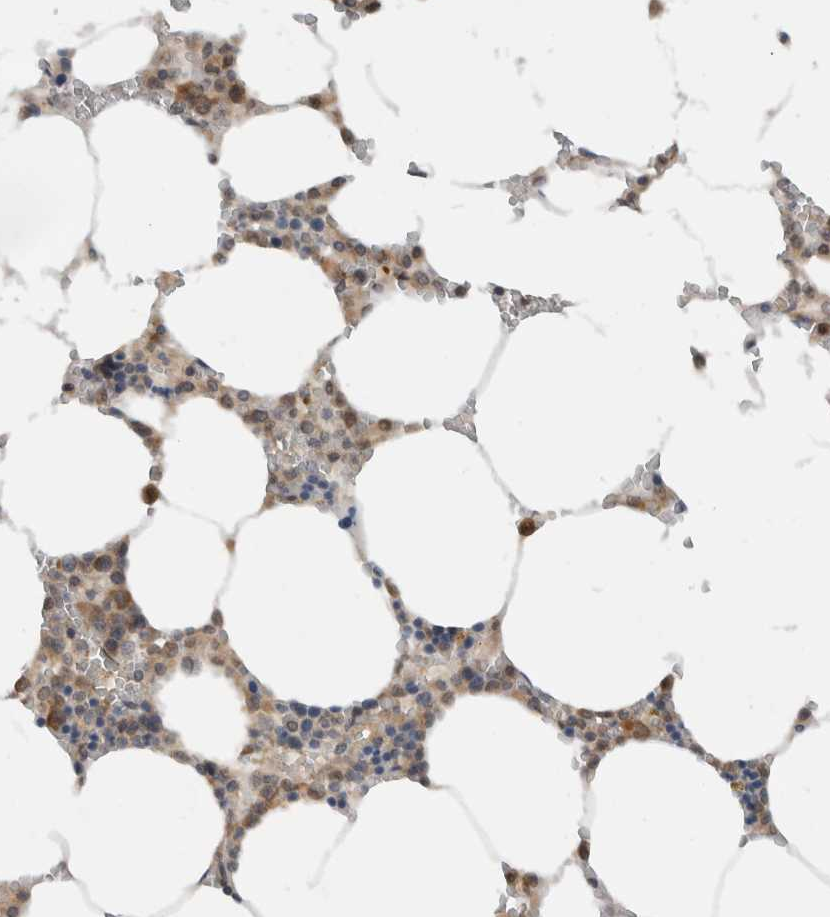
{"staining": {"intensity": "strong", "quantity": "25%-75%", "location": "cytoplasmic/membranous"}, "tissue": "bone marrow", "cell_type": "Hematopoietic cells", "image_type": "normal", "snomed": [{"axis": "morphology", "description": "Normal tissue, NOS"}, {"axis": "topography", "description": "Bone marrow"}], "caption": "Bone marrow stained with DAB immunohistochemistry (IHC) displays high levels of strong cytoplasmic/membranous expression in about 25%-75% of hematopoietic cells.", "gene": "CCDC43", "patient": {"sex": "male", "age": 70}}